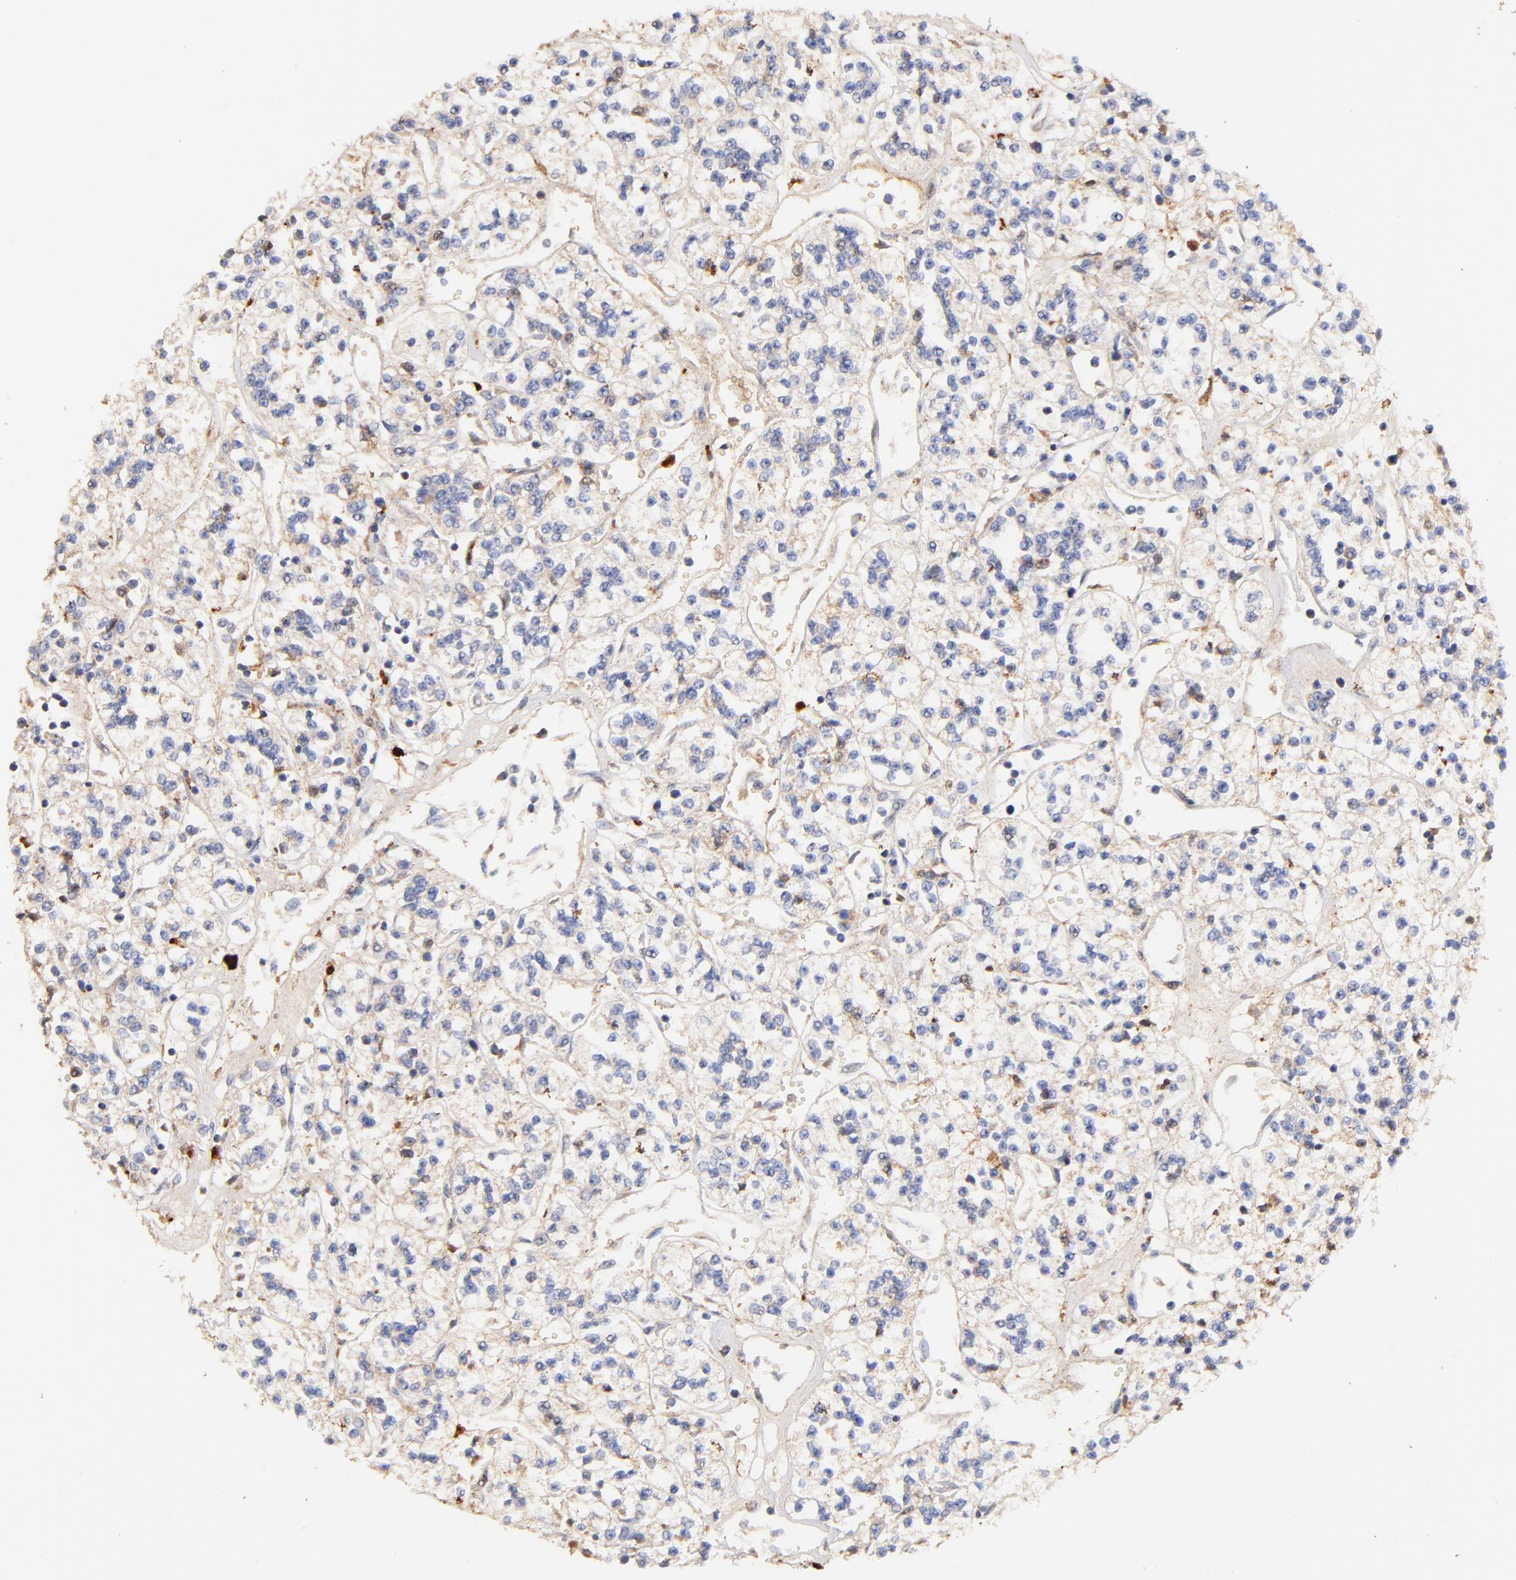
{"staining": {"intensity": "weak", "quantity": "25%-75%", "location": "cytoplasmic/membranous"}, "tissue": "renal cancer", "cell_type": "Tumor cells", "image_type": "cancer", "snomed": [{"axis": "morphology", "description": "Adenocarcinoma, NOS"}, {"axis": "topography", "description": "Kidney"}], "caption": "This histopathology image demonstrates renal cancer stained with immunohistochemistry (IHC) to label a protein in brown. The cytoplasmic/membranous of tumor cells show weak positivity for the protein. Nuclei are counter-stained blue.", "gene": "IGLV7-43", "patient": {"sex": "female", "age": 76}}